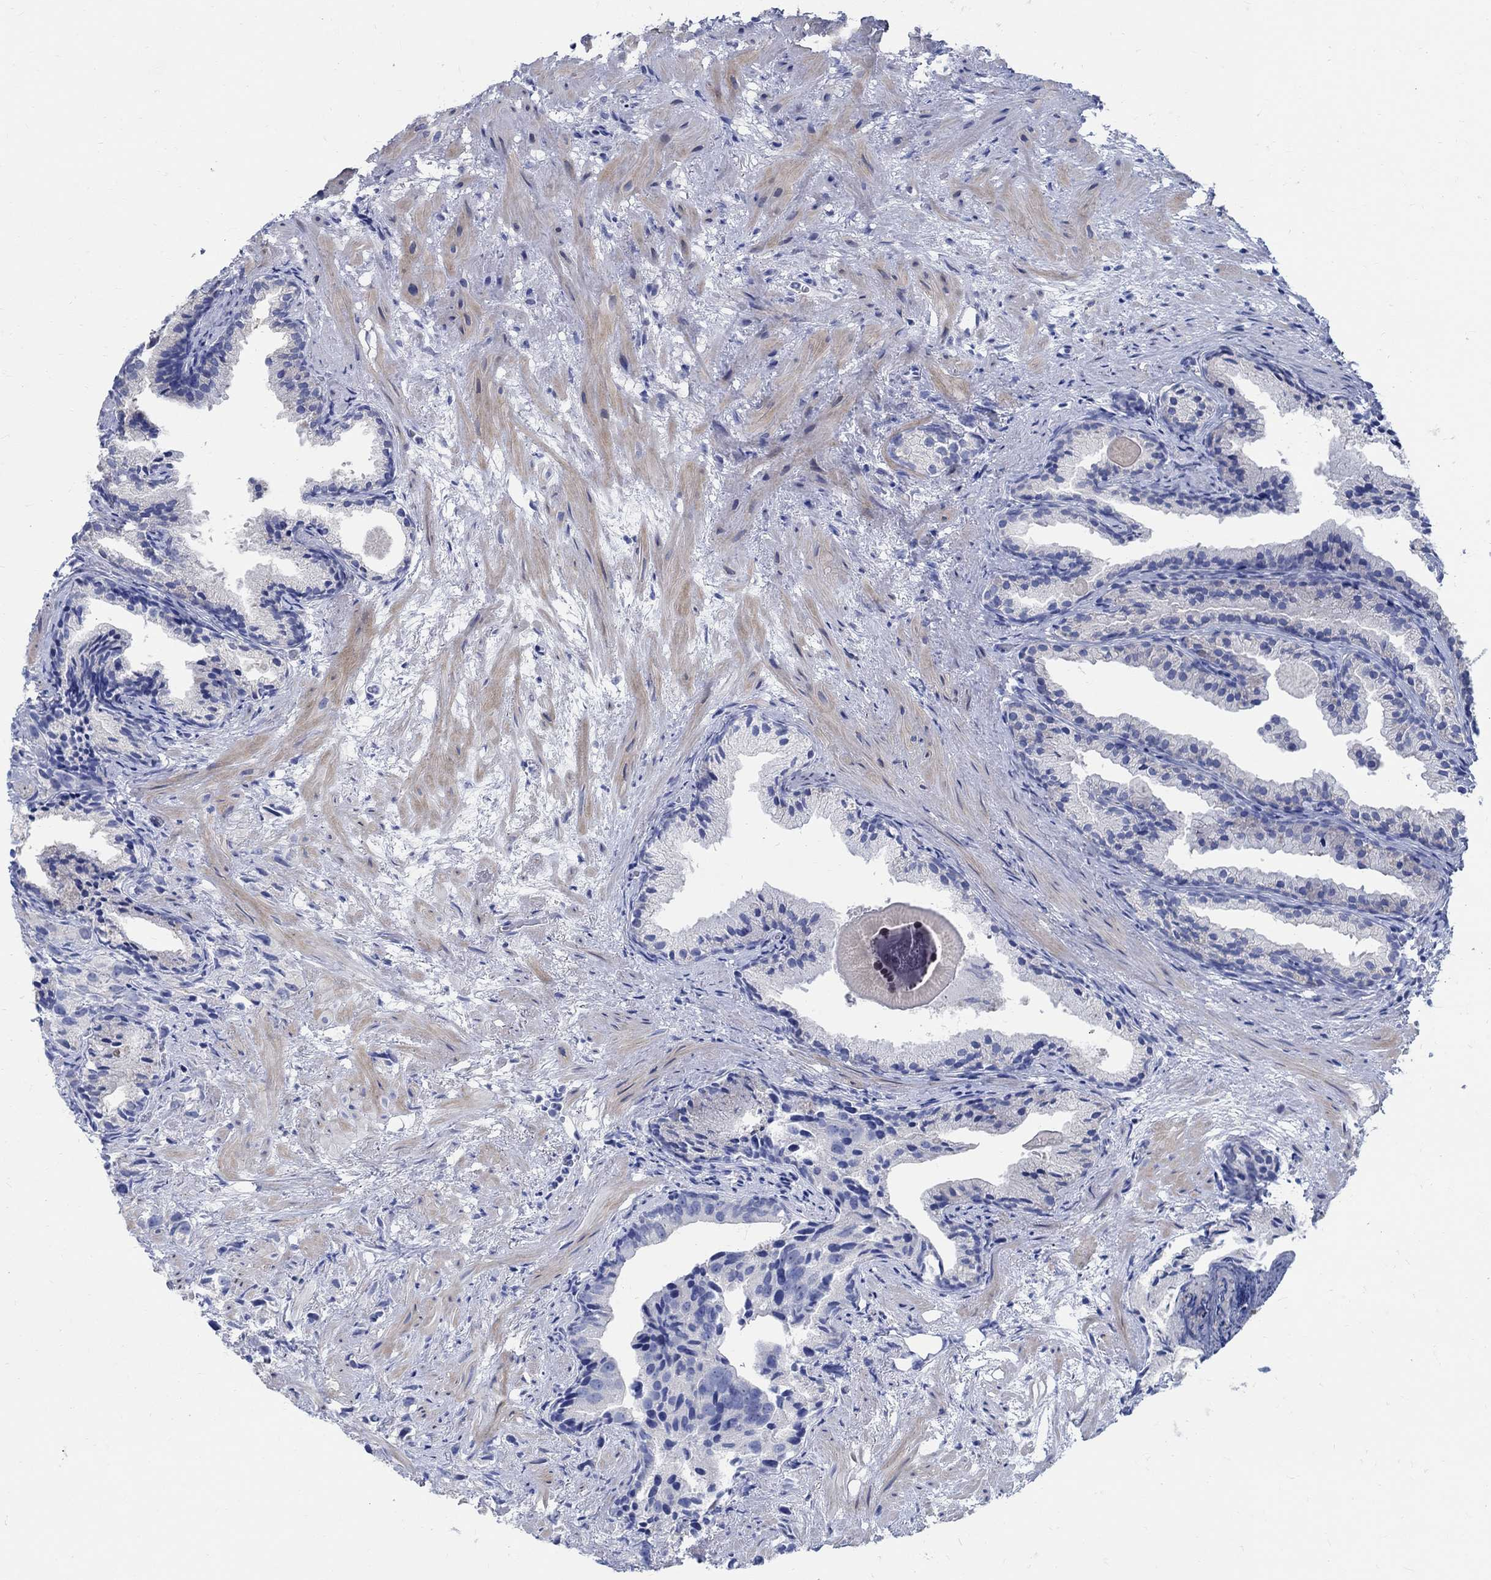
{"staining": {"intensity": "negative", "quantity": "none", "location": "none"}, "tissue": "prostate cancer", "cell_type": "Tumor cells", "image_type": "cancer", "snomed": [{"axis": "morphology", "description": "Adenocarcinoma, High grade"}, {"axis": "topography", "description": "Prostate"}], "caption": "Prostate cancer (high-grade adenocarcinoma) was stained to show a protein in brown. There is no significant expression in tumor cells.", "gene": "CAMK2N1", "patient": {"sex": "male", "age": 90}}